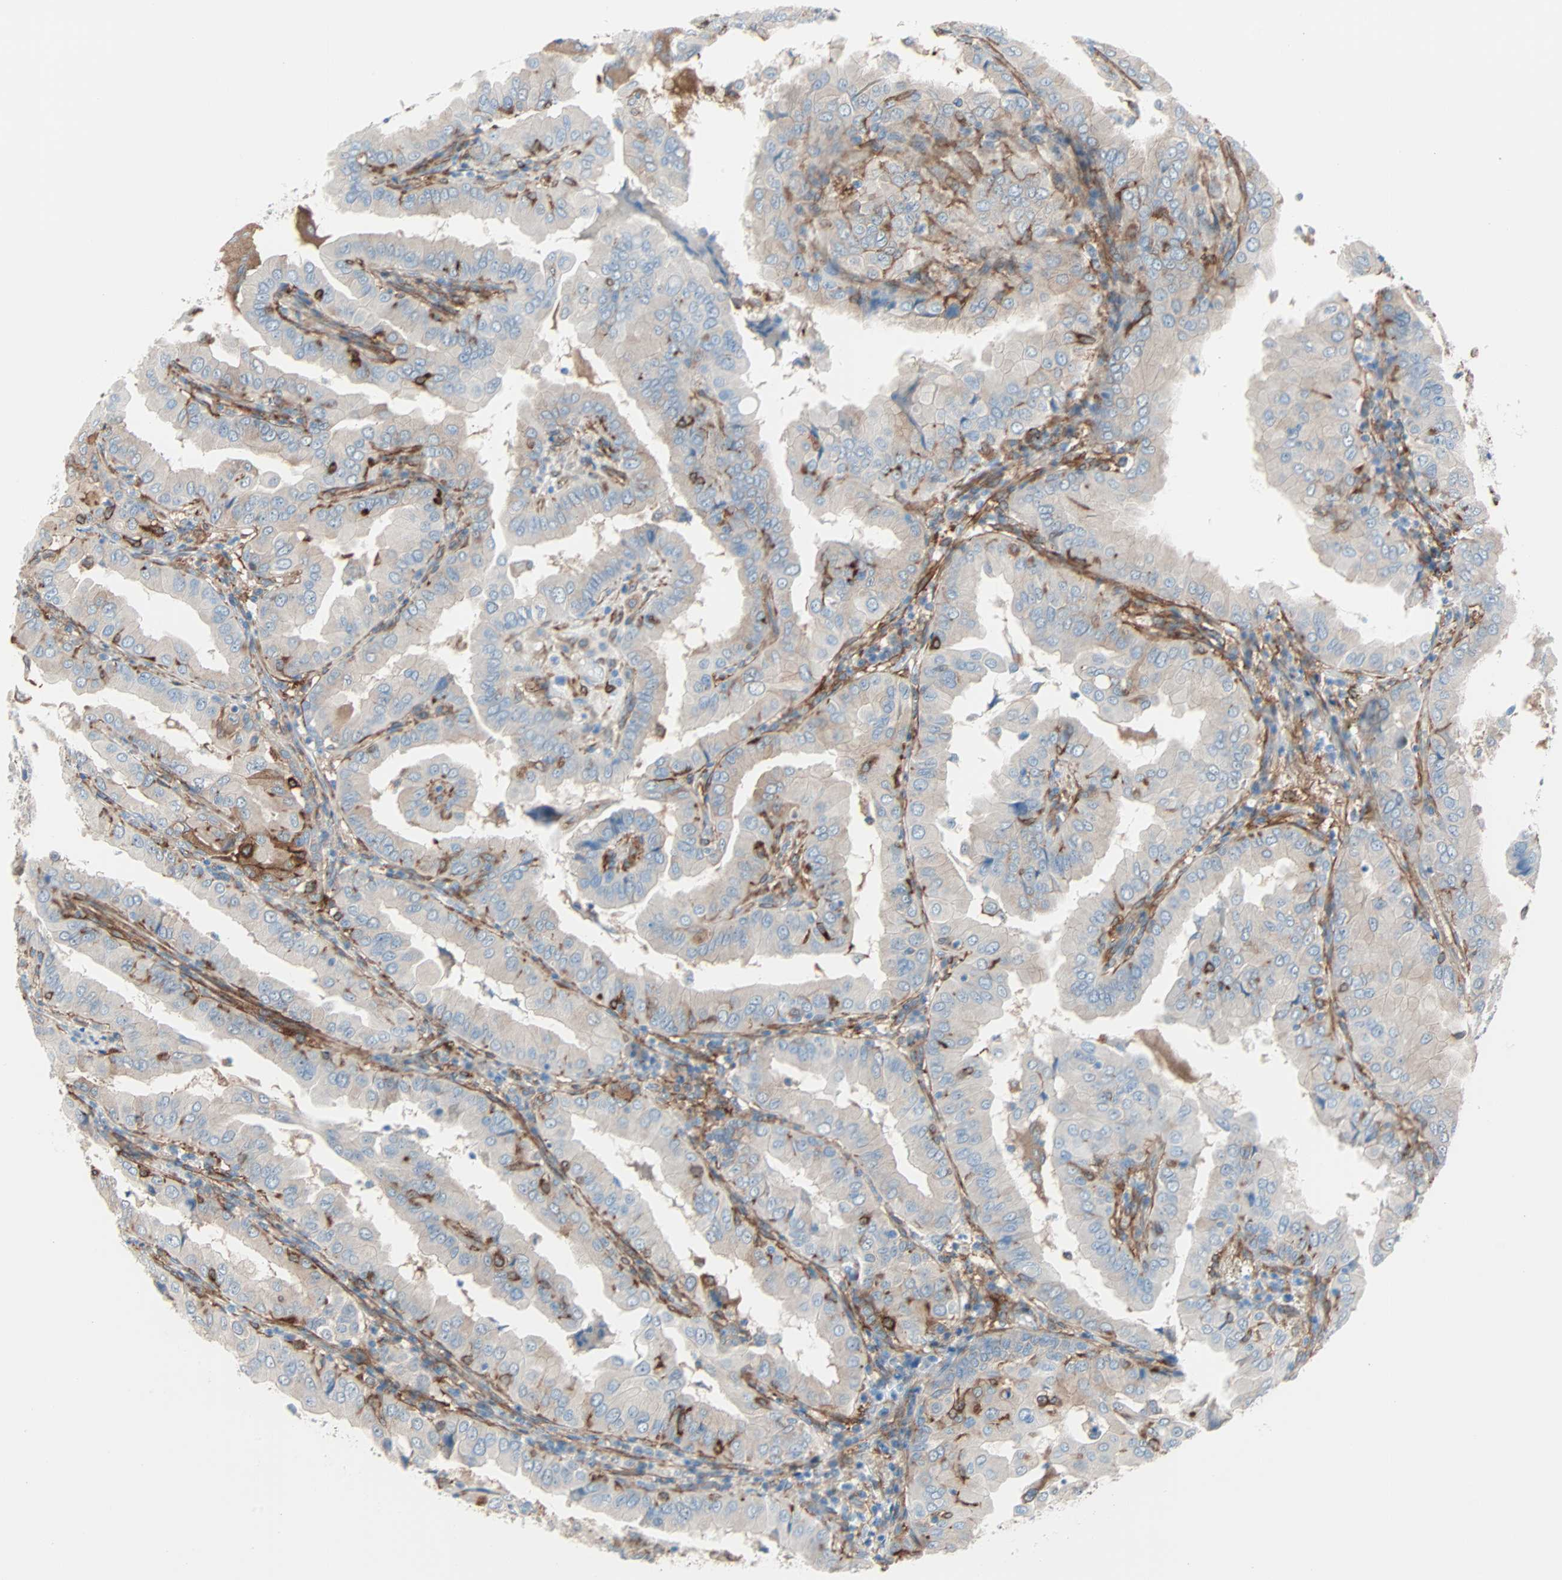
{"staining": {"intensity": "weak", "quantity": ">75%", "location": "cytoplasmic/membranous"}, "tissue": "thyroid cancer", "cell_type": "Tumor cells", "image_type": "cancer", "snomed": [{"axis": "morphology", "description": "Papillary adenocarcinoma, NOS"}, {"axis": "topography", "description": "Thyroid gland"}], "caption": "Immunohistochemistry photomicrograph of neoplastic tissue: thyroid cancer (papillary adenocarcinoma) stained using immunohistochemistry displays low levels of weak protein expression localized specifically in the cytoplasmic/membranous of tumor cells, appearing as a cytoplasmic/membranous brown color.", "gene": "EPB41L2", "patient": {"sex": "male", "age": 33}}